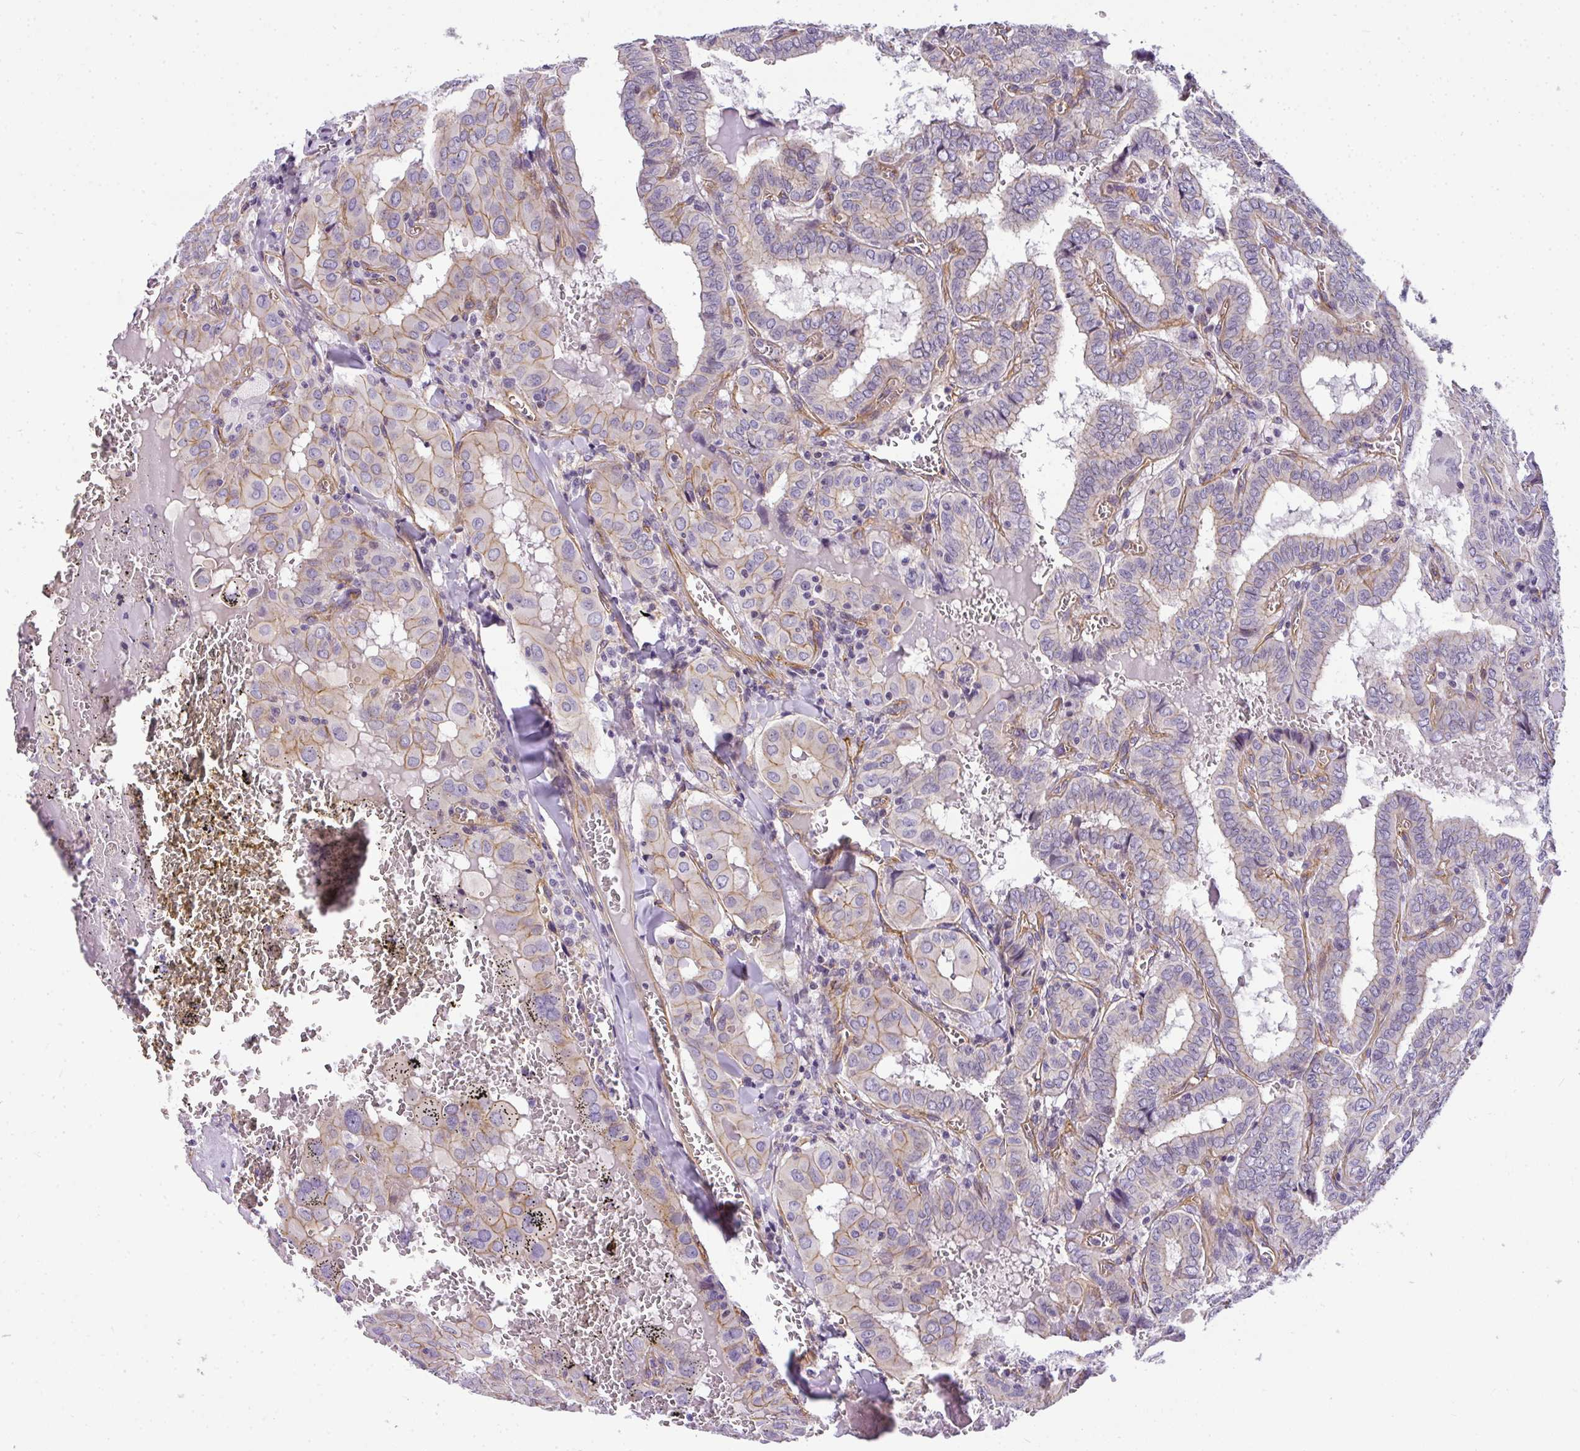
{"staining": {"intensity": "moderate", "quantity": "<25%", "location": "cytoplasmic/membranous"}, "tissue": "thyroid cancer", "cell_type": "Tumor cells", "image_type": "cancer", "snomed": [{"axis": "morphology", "description": "Papillary adenocarcinoma, NOS"}, {"axis": "topography", "description": "Thyroid gland"}], "caption": "High-power microscopy captured an immunohistochemistry (IHC) photomicrograph of papillary adenocarcinoma (thyroid), revealing moderate cytoplasmic/membranous positivity in approximately <25% of tumor cells.", "gene": "OR11H4", "patient": {"sex": "female", "age": 72}}